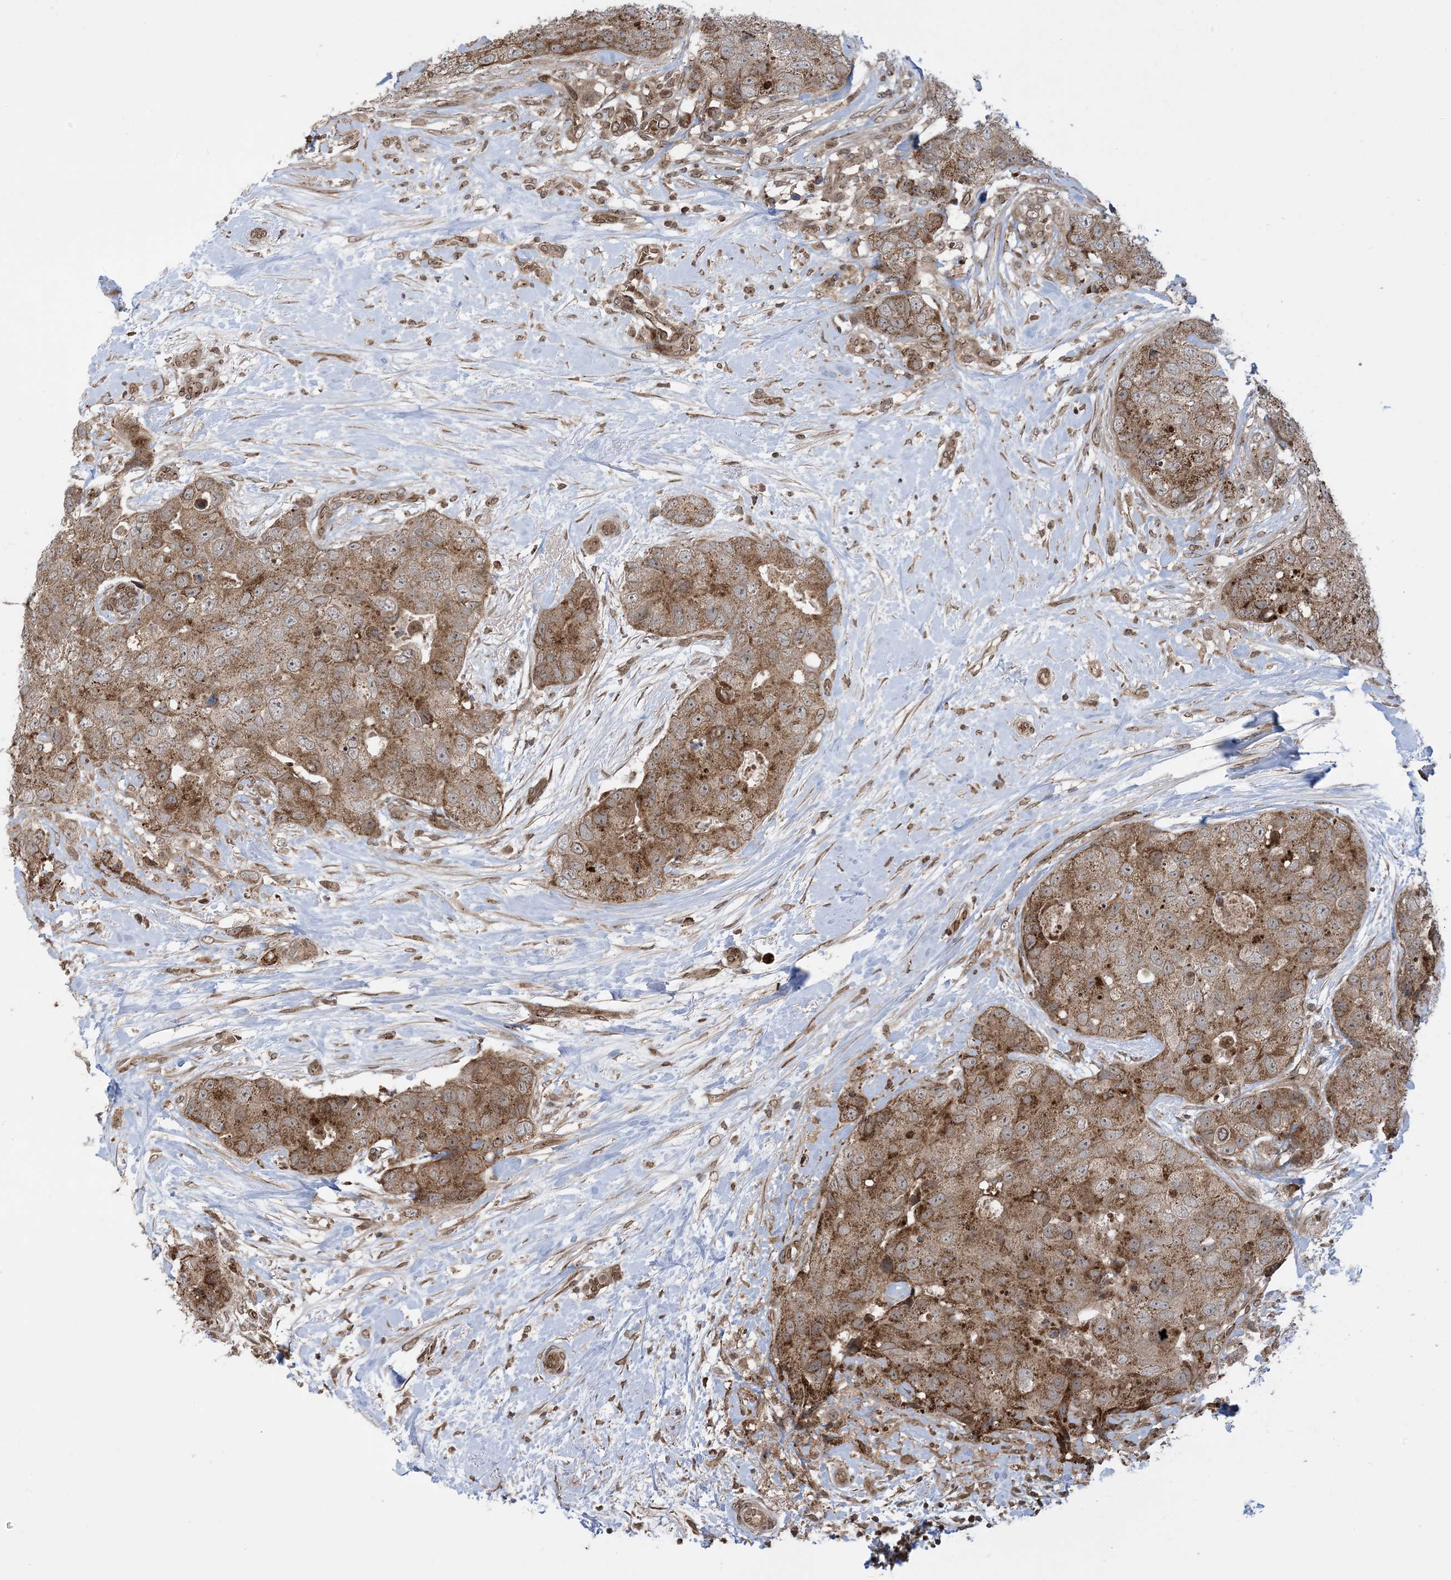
{"staining": {"intensity": "moderate", "quantity": ">75%", "location": "cytoplasmic/membranous"}, "tissue": "breast cancer", "cell_type": "Tumor cells", "image_type": "cancer", "snomed": [{"axis": "morphology", "description": "Duct carcinoma"}, {"axis": "topography", "description": "Breast"}], "caption": "Moderate cytoplasmic/membranous protein staining is seen in about >75% of tumor cells in breast invasive ductal carcinoma.", "gene": "CASP4", "patient": {"sex": "female", "age": 62}}